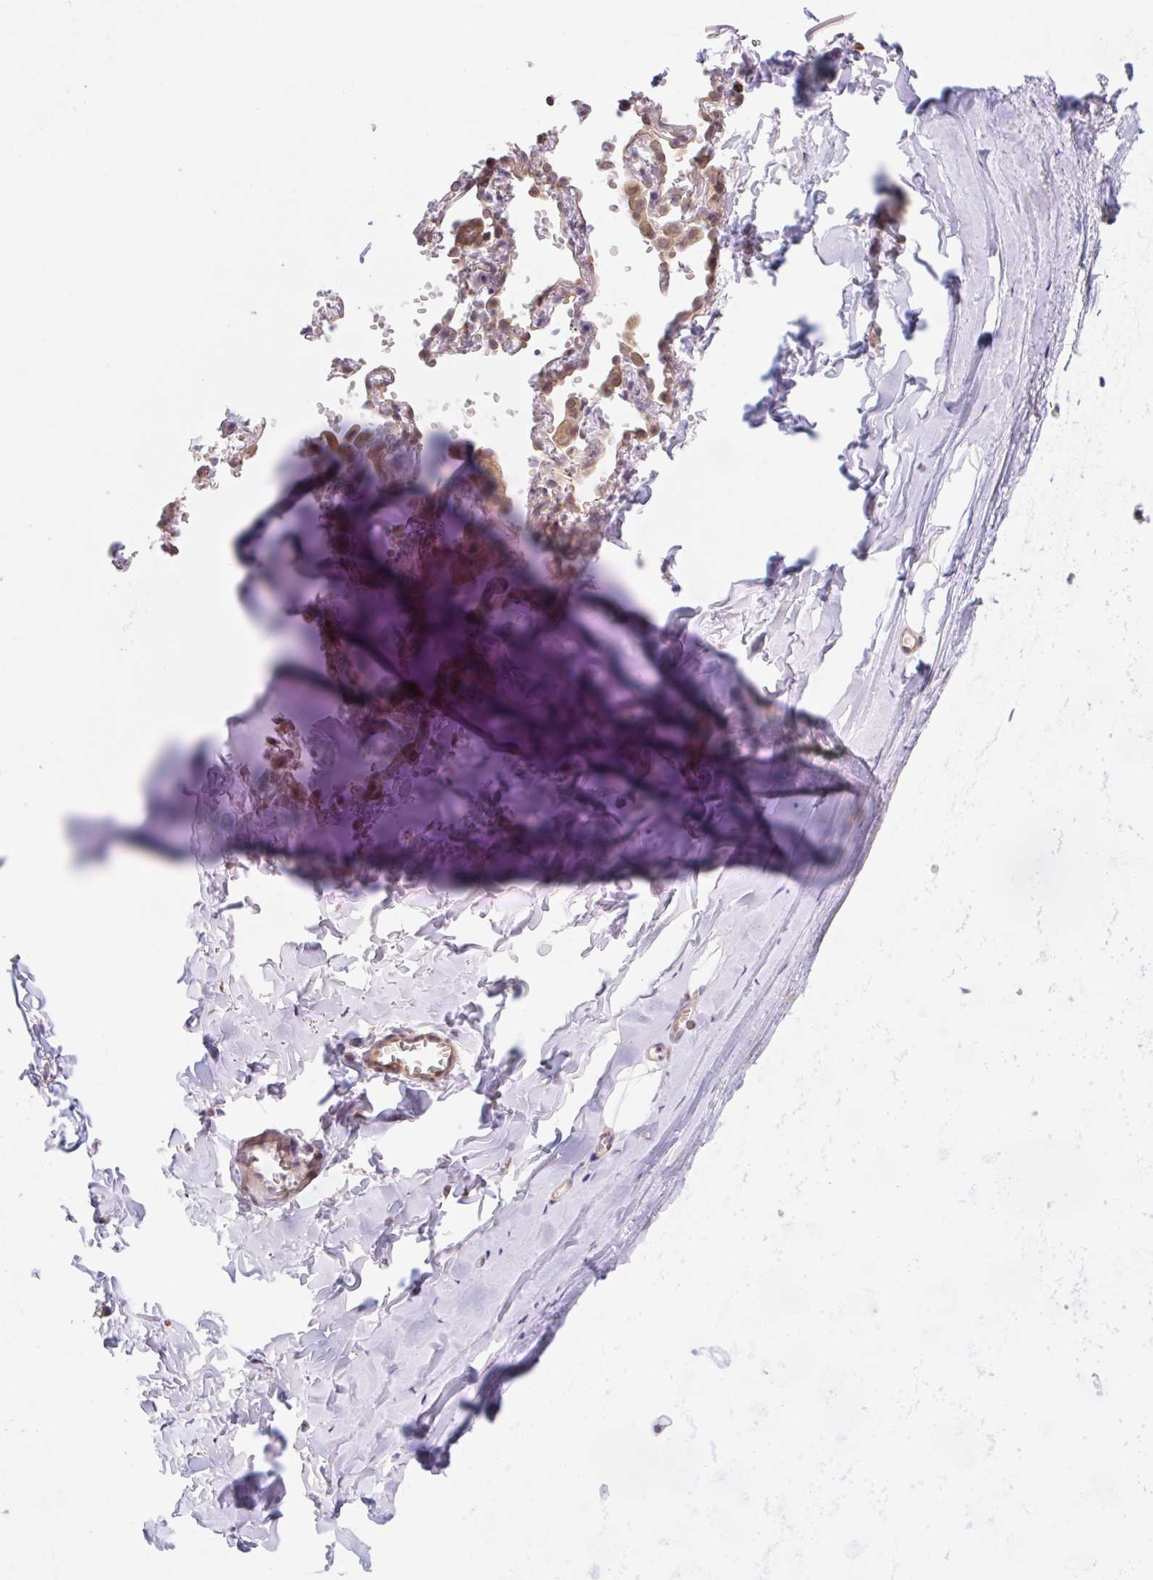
{"staining": {"intensity": "negative", "quantity": "none", "location": "none"}, "tissue": "soft tissue", "cell_type": "Chondrocytes", "image_type": "normal", "snomed": [{"axis": "morphology", "description": "Normal tissue, NOS"}, {"axis": "topography", "description": "Cartilage tissue"}, {"axis": "topography", "description": "Bronchus"}, {"axis": "topography", "description": "Peripheral nerve tissue"}], "caption": "A micrograph of human soft tissue is negative for staining in chondrocytes.", "gene": "TBPL2", "patient": {"sex": "female", "age": 59}}